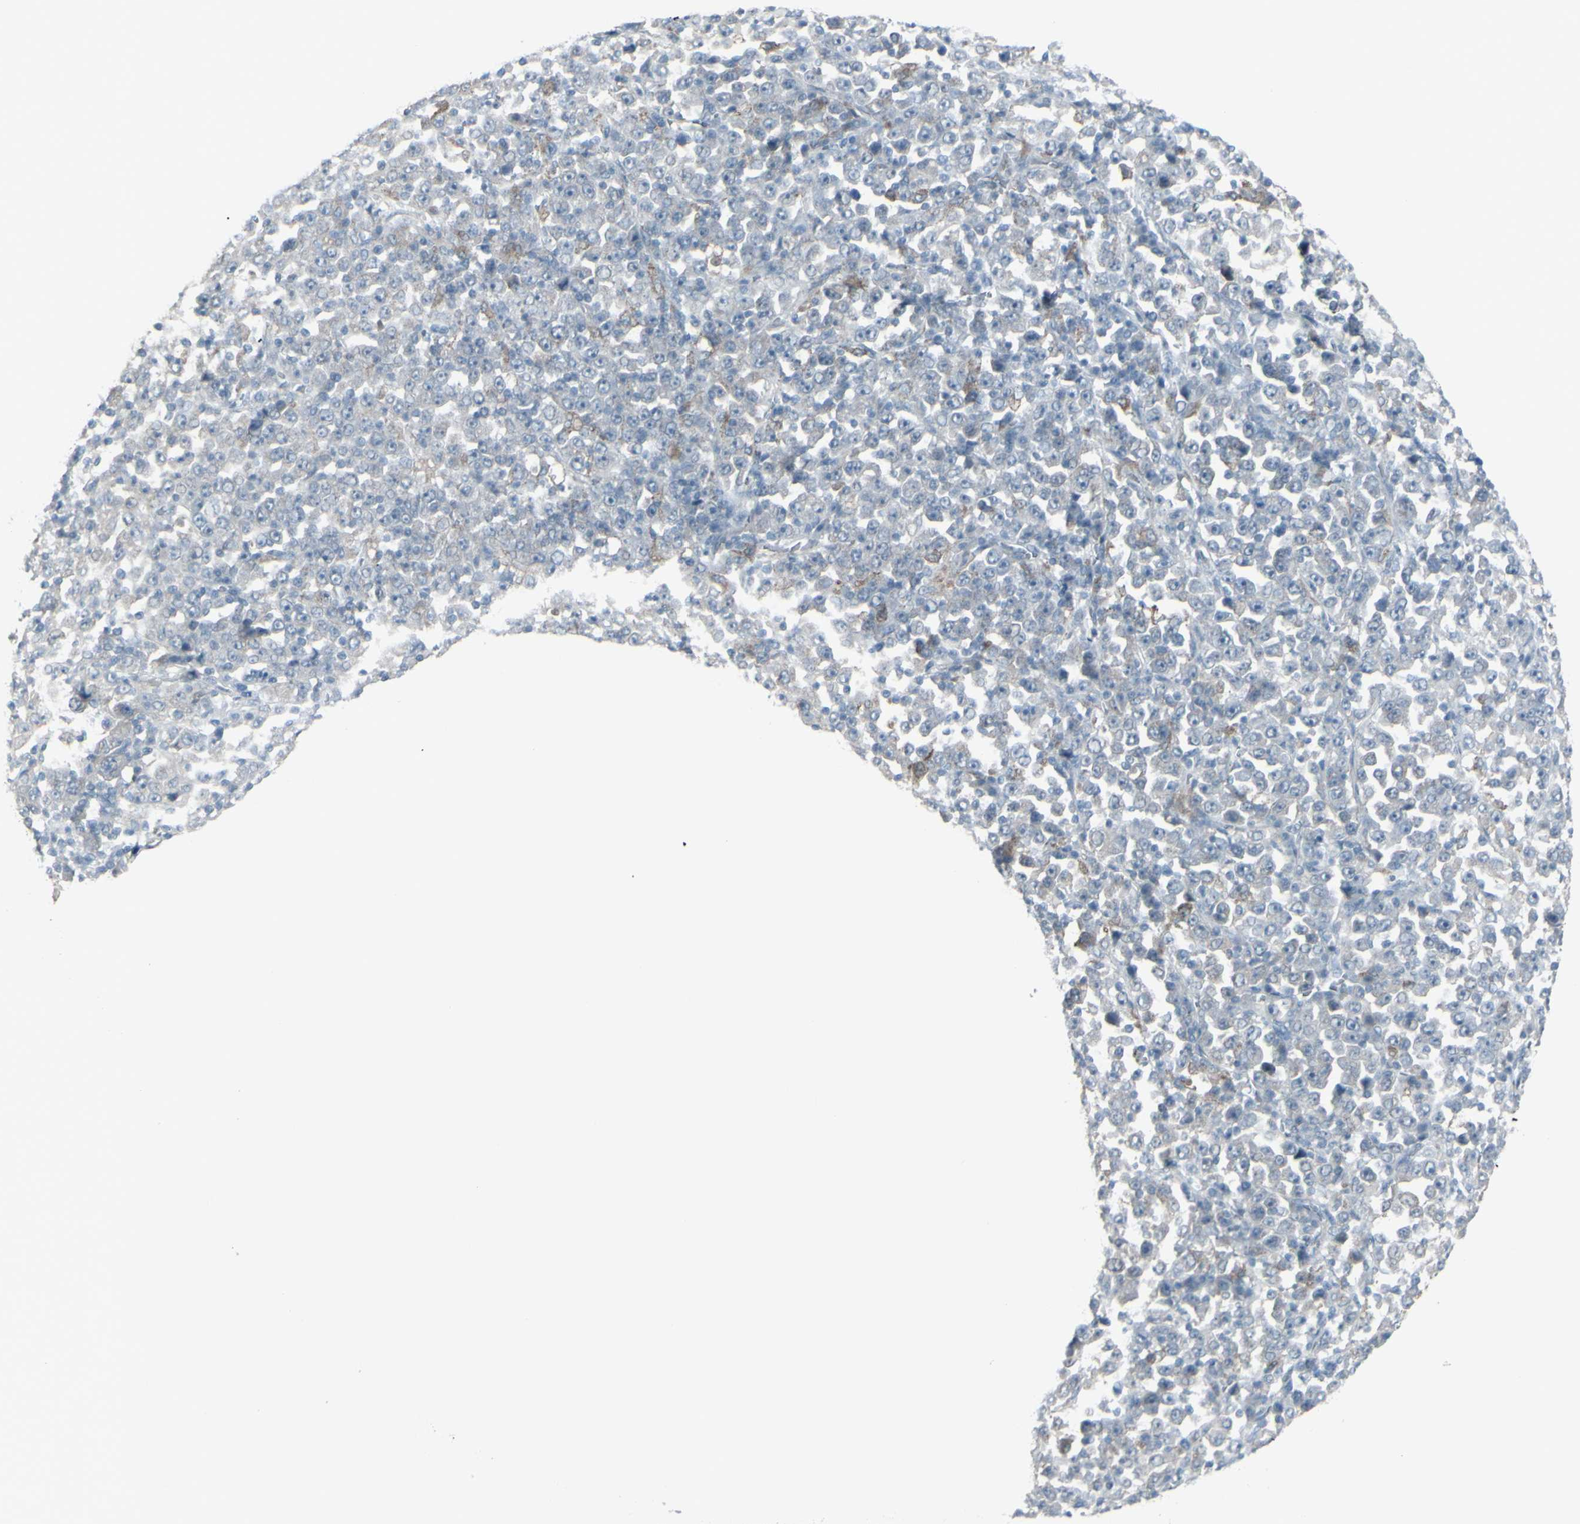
{"staining": {"intensity": "negative", "quantity": "none", "location": "none"}, "tissue": "stomach cancer", "cell_type": "Tumor cells", "image_type": "cancer", "snomed": [{"axis": "morphology", "description": "Normal tissue, NOS"}, {"axis": "morphology", "description": "Adenocarcinoma, NOS"}, {"axis": "topography", "description": "Stomach, upper"}, {"axis": "topography", "description": "Stomach"}], "caption": "This photomicrograph is of stomach cancer stained with immunohistochemistry to label a protein in brown with the nuclei are counter-stained blue. There is no staining in tumor cells.", "gene": "RAB3A", "patient": {"sex": "male", "age": 59}}